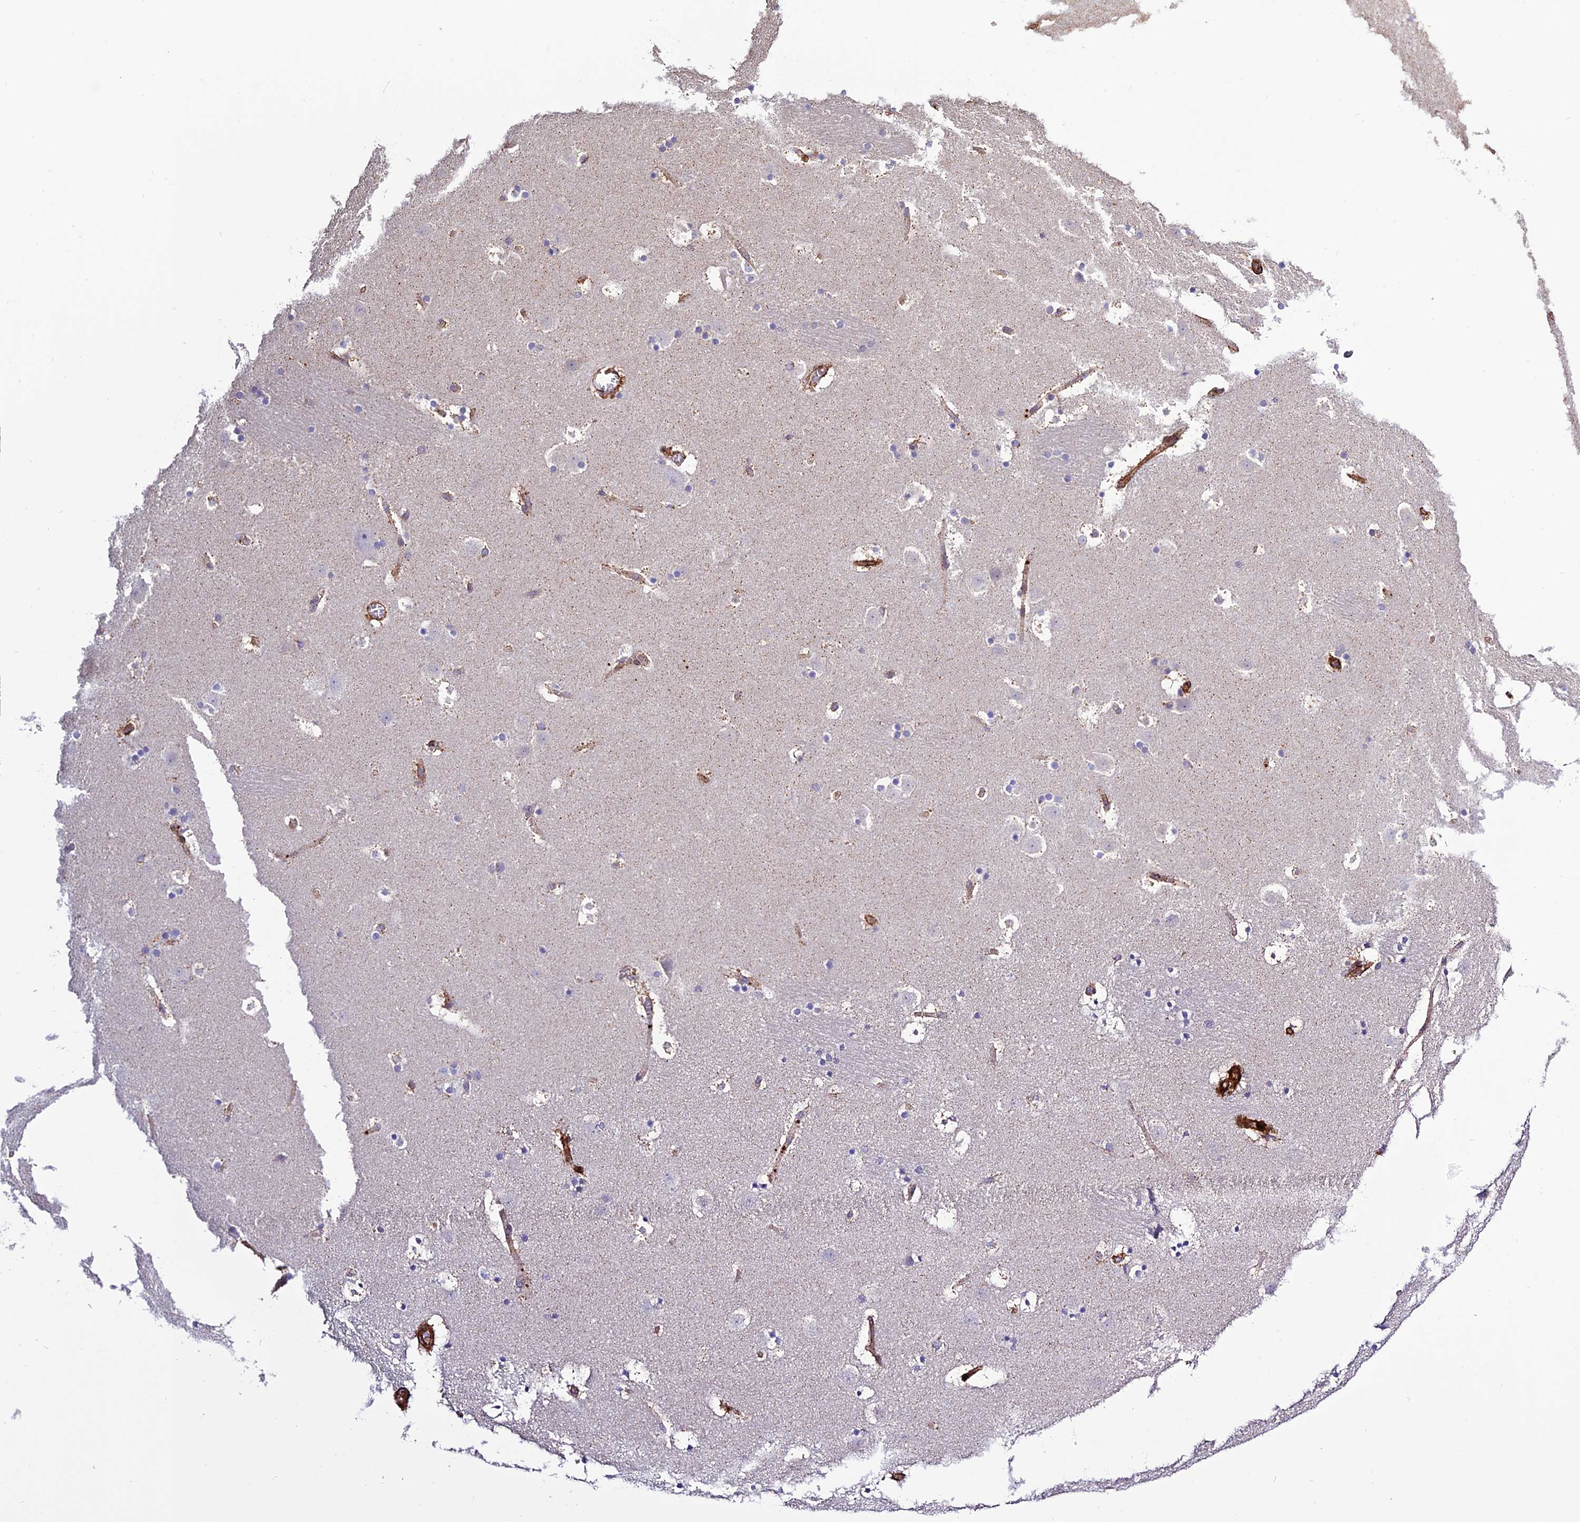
{"staining": {"intensity": "negative", "quantity": "none", "location": "none"}, "tissue": "caudate", "cell_type": "Glial cells", "image_type": "normal", "snomed": [{"axis": "morphology", "description": "Normal tissue, NOS"}, {"axis": "topography", "description": "Lateral ventricle wall"}], "caption": "Protein analysis of unremarkable caudate displays no significant staining in glial cells. The staining is performed using DAB (3,3'-diaminobenzidine) brown chromogen with nuclei counter-stained in using hematoxylin.", "gene": "REX1BD", "patient": {"sex": "male", "age": 45}}